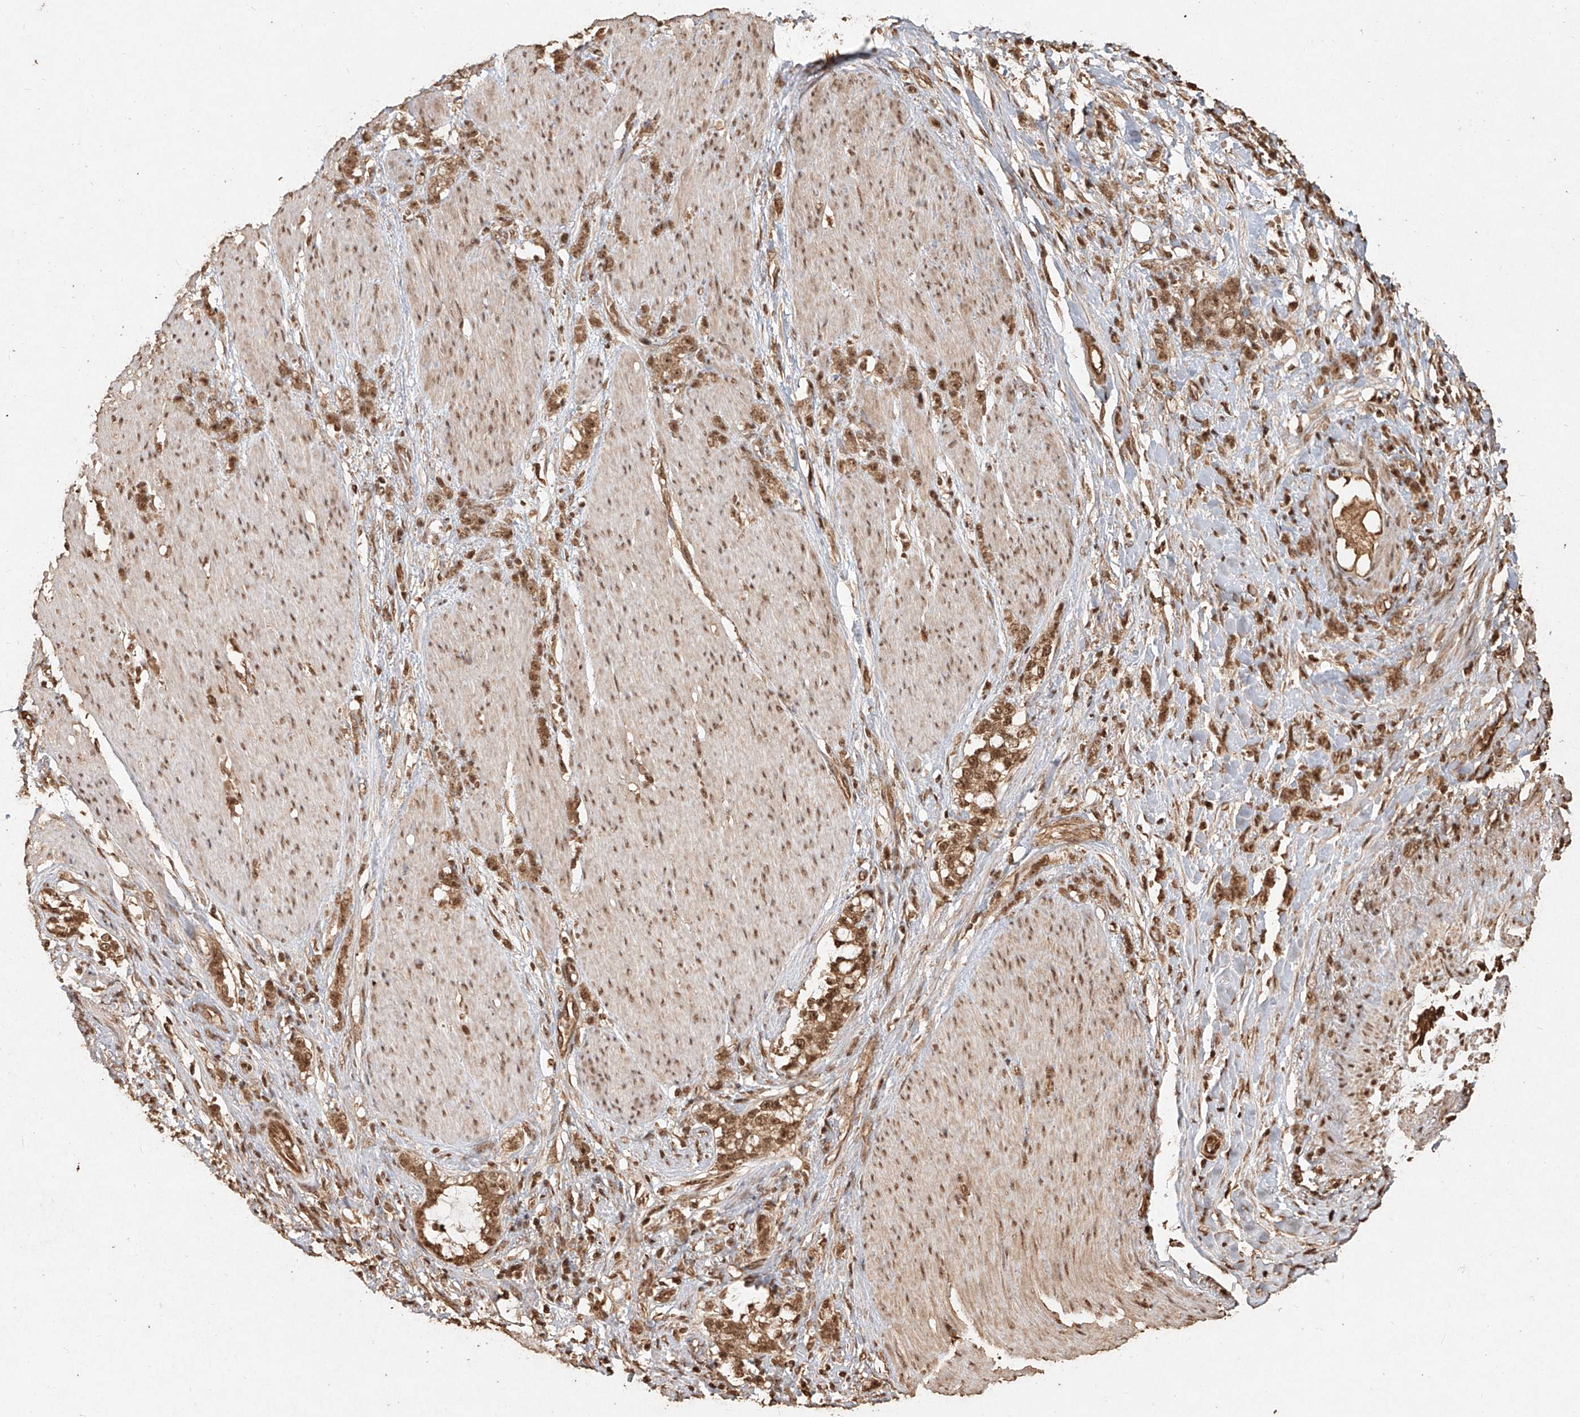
{"staining": {"intensity": "moderate", "quantity": ">75%", "location": "cytoplasmic/membranous,nuclear"}, "tissue": "stomach cancer", "cell_type": "Tumor cells", "image_type": "cancer", "snomed": [{"axis": "morphology", "description": "Adenocarcinoma, NOS"}, {"axis": "topography", "description": "Stomach, lower"}], "caption": "Moderate cytoplasmic/membranous and nuclear protein staining is seen in about >75% of tumor cells in stomach cancer (adenocarcinoma).", "gene": "UBE2K", "patient": {"sex": "male", "age": 88}}